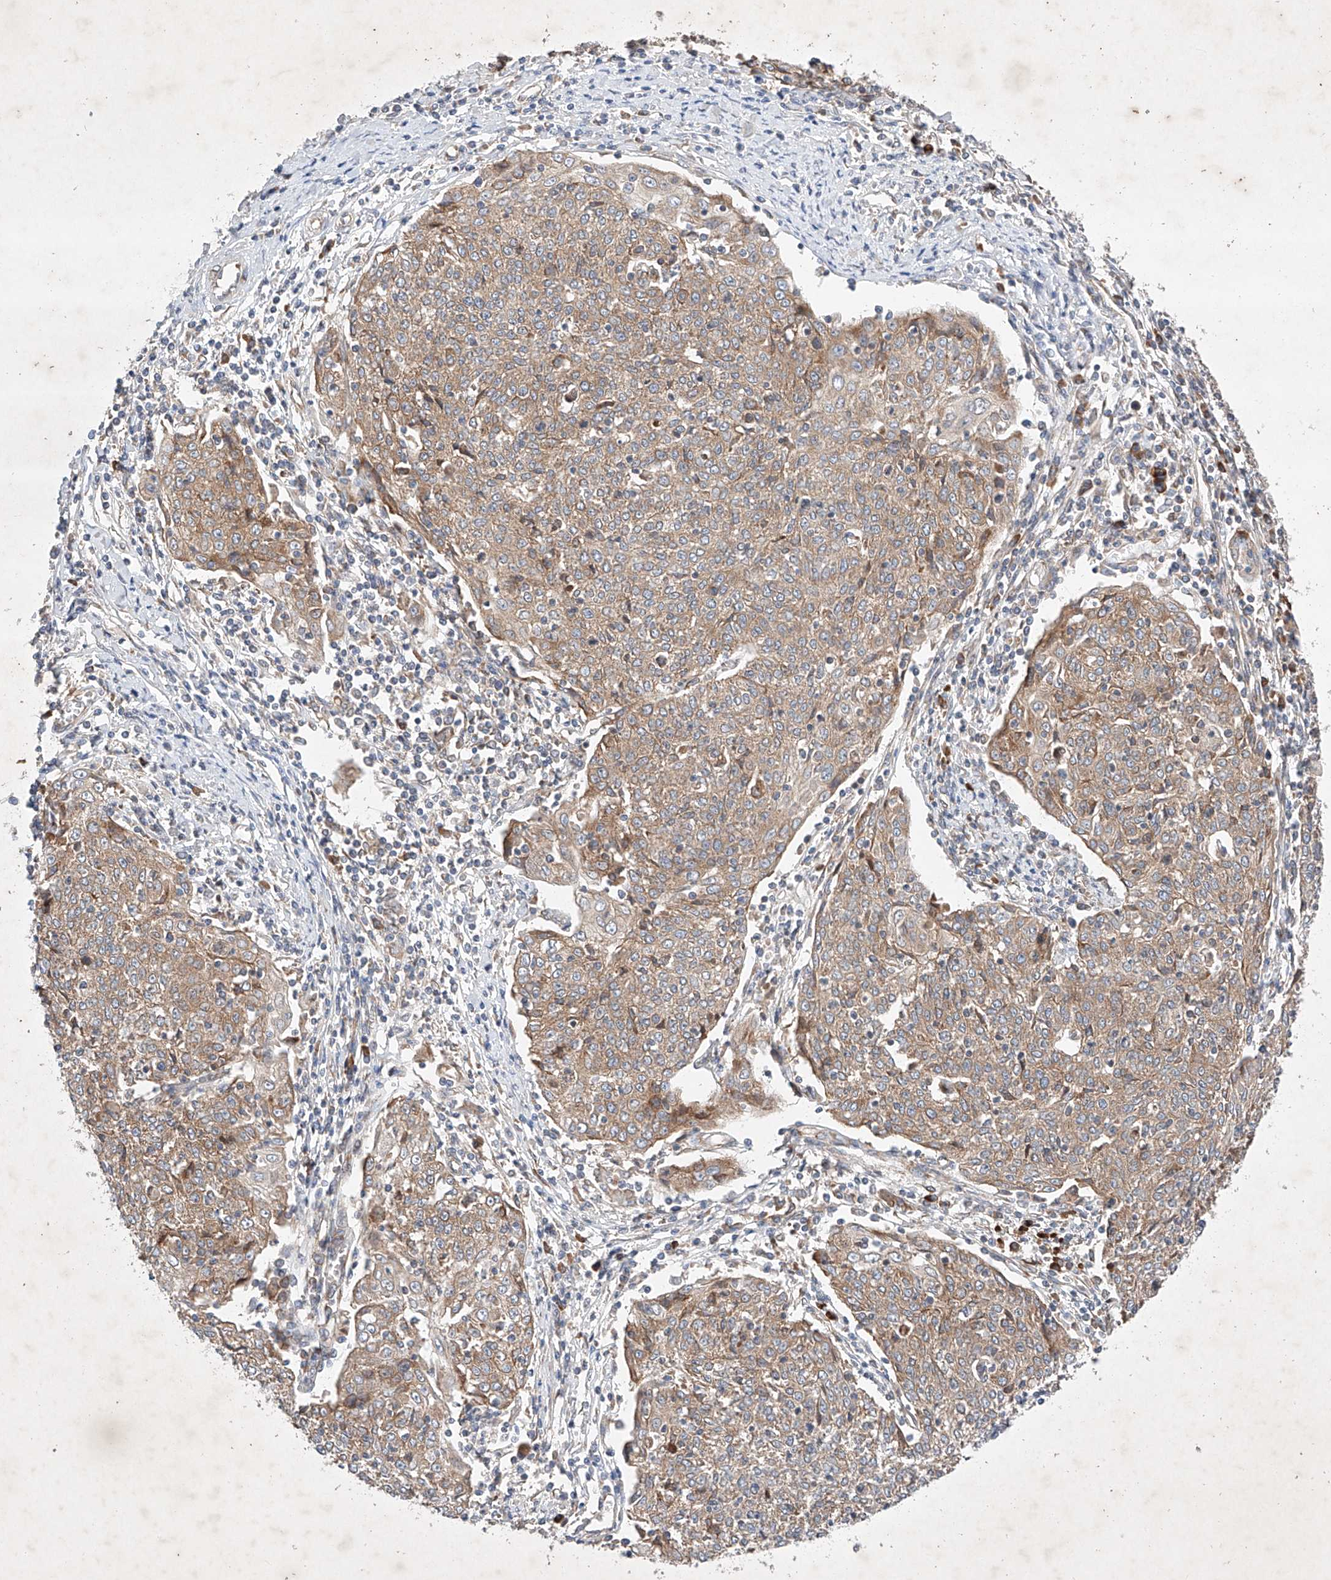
{"staining": {"intensity": "weak", "quantity": ">75%", "location": "cytoplasmic/membranous"}, "tissue": "cervical cancer", "cell_type": "Tumor cells", "image_type": "cancer", "snomed": [{"axis": "morphology", "description": "Squamous cell carcinoma, NOS"}, {"axis": "topography", "description": "Cervix"}], "caption": "Immunohistochemistry (IHC) photomicrograph of neoplastic tissue: human cervical cancer (squamous cell carcinoma) stained using immunohistochemistry shows low levels of weak protein expression localized specifically in the cytoplasmic/membranous of tumor cells, appearing as a cytoplasmic/membranous brown color.", "gene": "FASTK", "patient": {"sex": "female", "age": 48}}